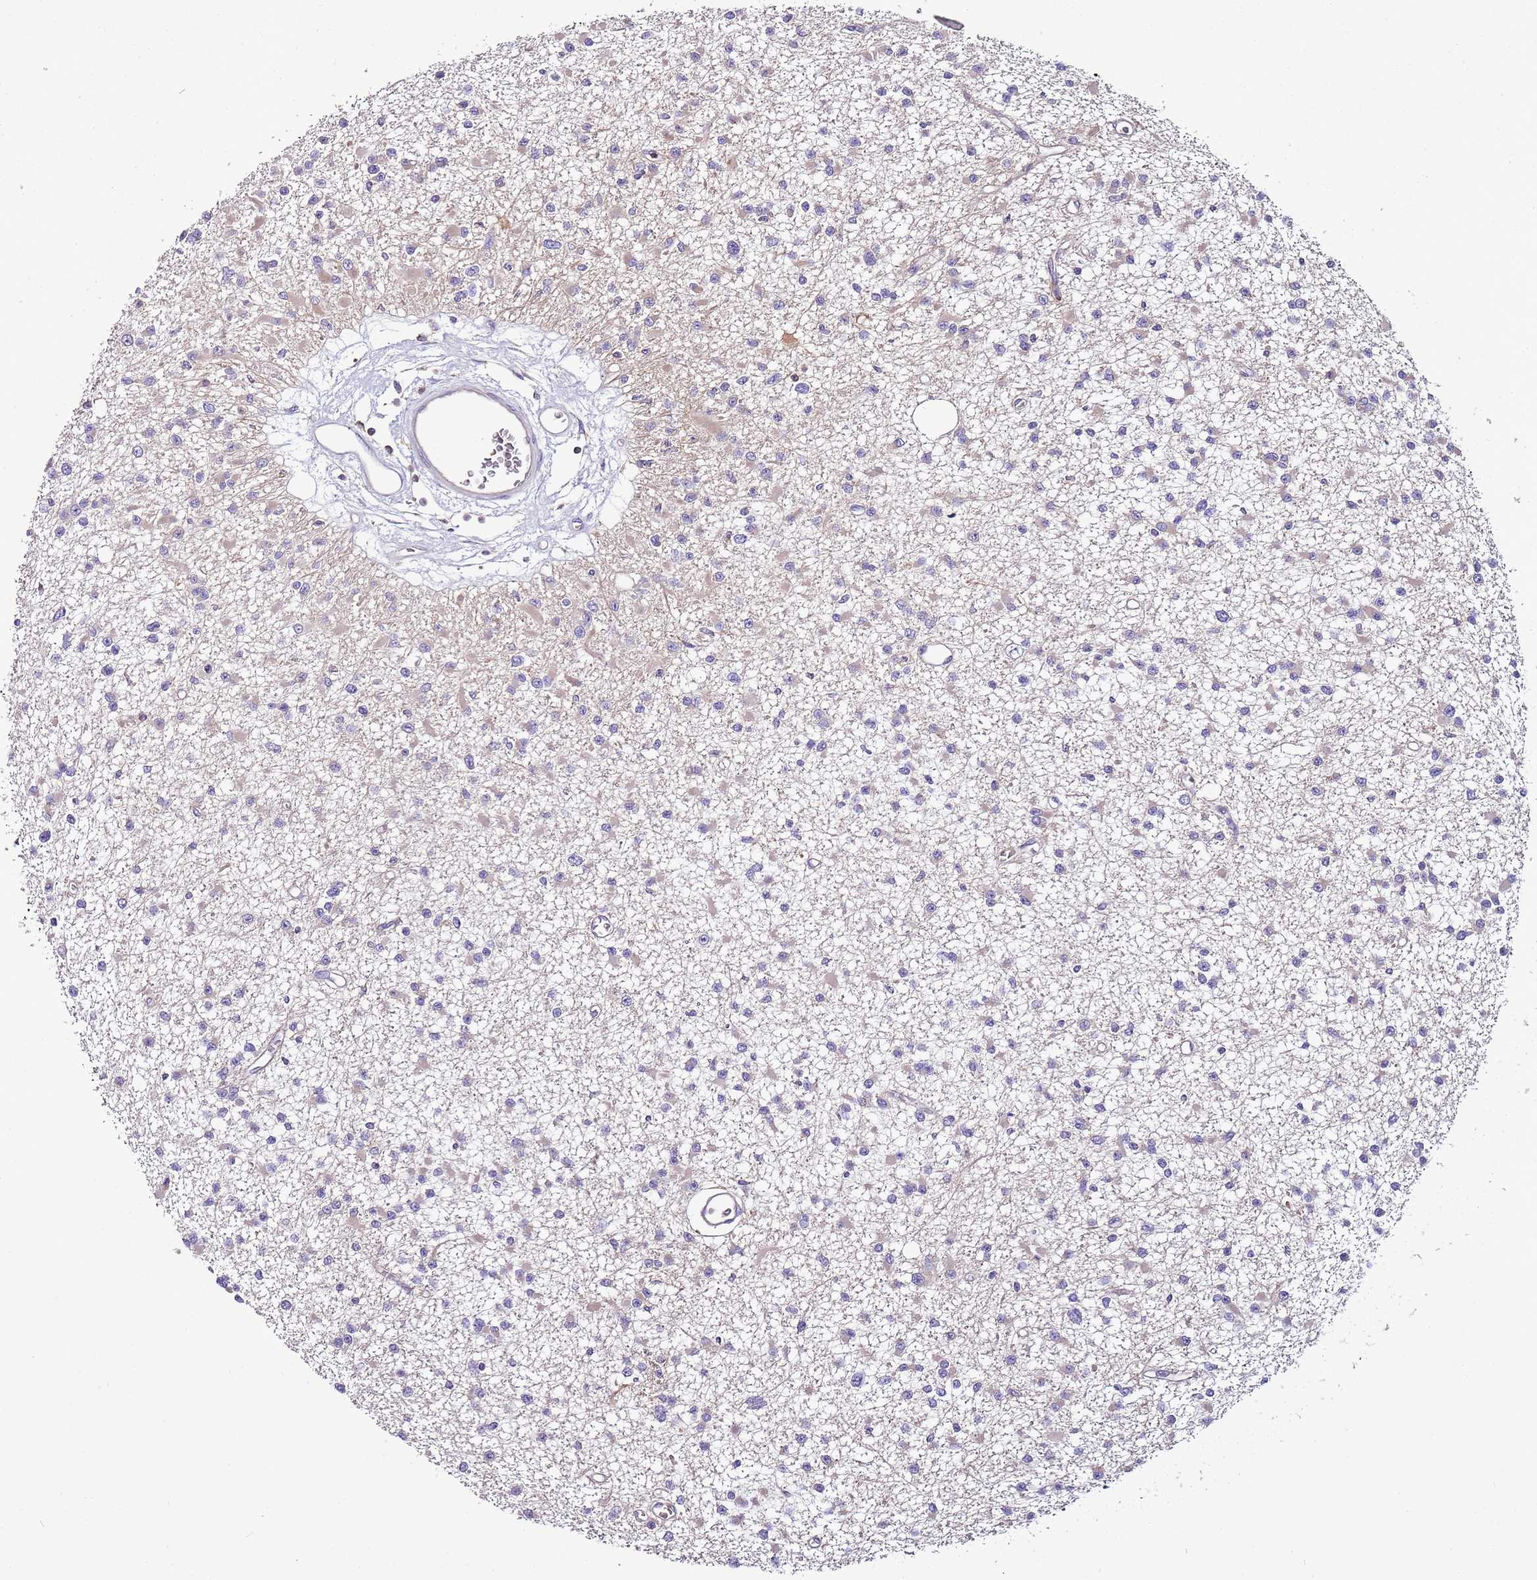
{"staining": {"intensity": "negative", "quantity": "none", "location": "none"}, "tissue": "glioma", "cell_type": "Tumor cells", "image_type": "cancer", "snomed": [{"axis": "morphology", "description": "Glioma, malignant, Low grade"}, {"axis": "topography", "description": "Brain"}], "caption": "High power microscopy image of an immunohistochemistry histopathology image of glioma, revealing no significant positivity in tumor cells.", "gene": "IGIP", "patient": {"sex": "female", "age": 22}}